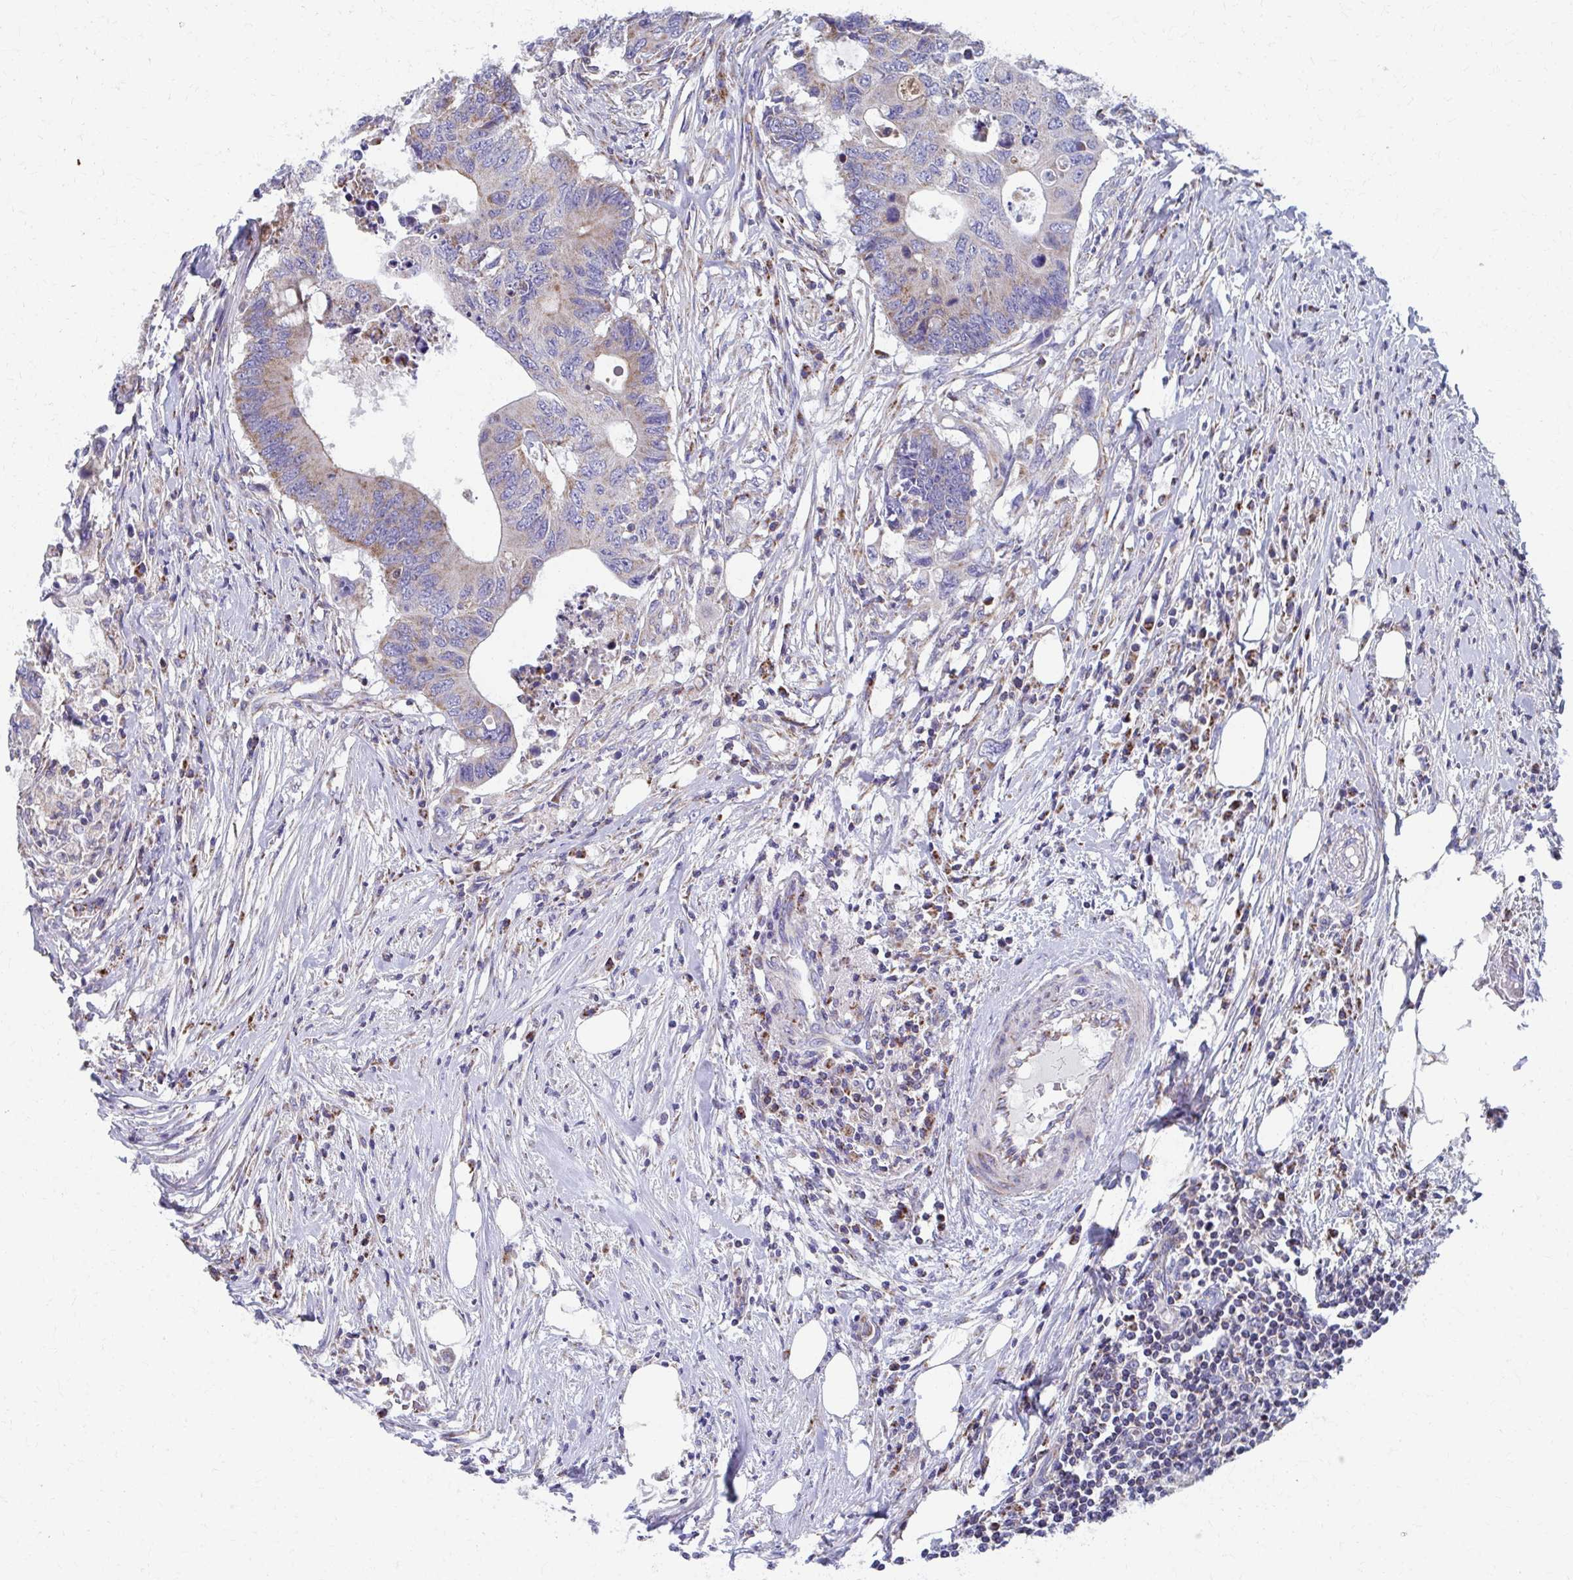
{"staining": {"intensity": "weak", "quantity": "25%-75%", "location": "cytoplasmic/membranous"}, "tissue": "colorectal cancer", "cell_type": "Tumor cells", "image_type": "cancer", "snomed": [{"axis": "morphology", "description": "Adenocarcinoma, NOS"}, {"axis": "topography", "description": "Colon"}], "caption": "Immunohistochemical staining of colorectal cancer exhibits low levels of weak cytoplasmic/membranous protein positivity in approximately 25%-75% of tumor cells.", "gene": "RCC1L", "patient": {"sex": "male", "age": 71}}